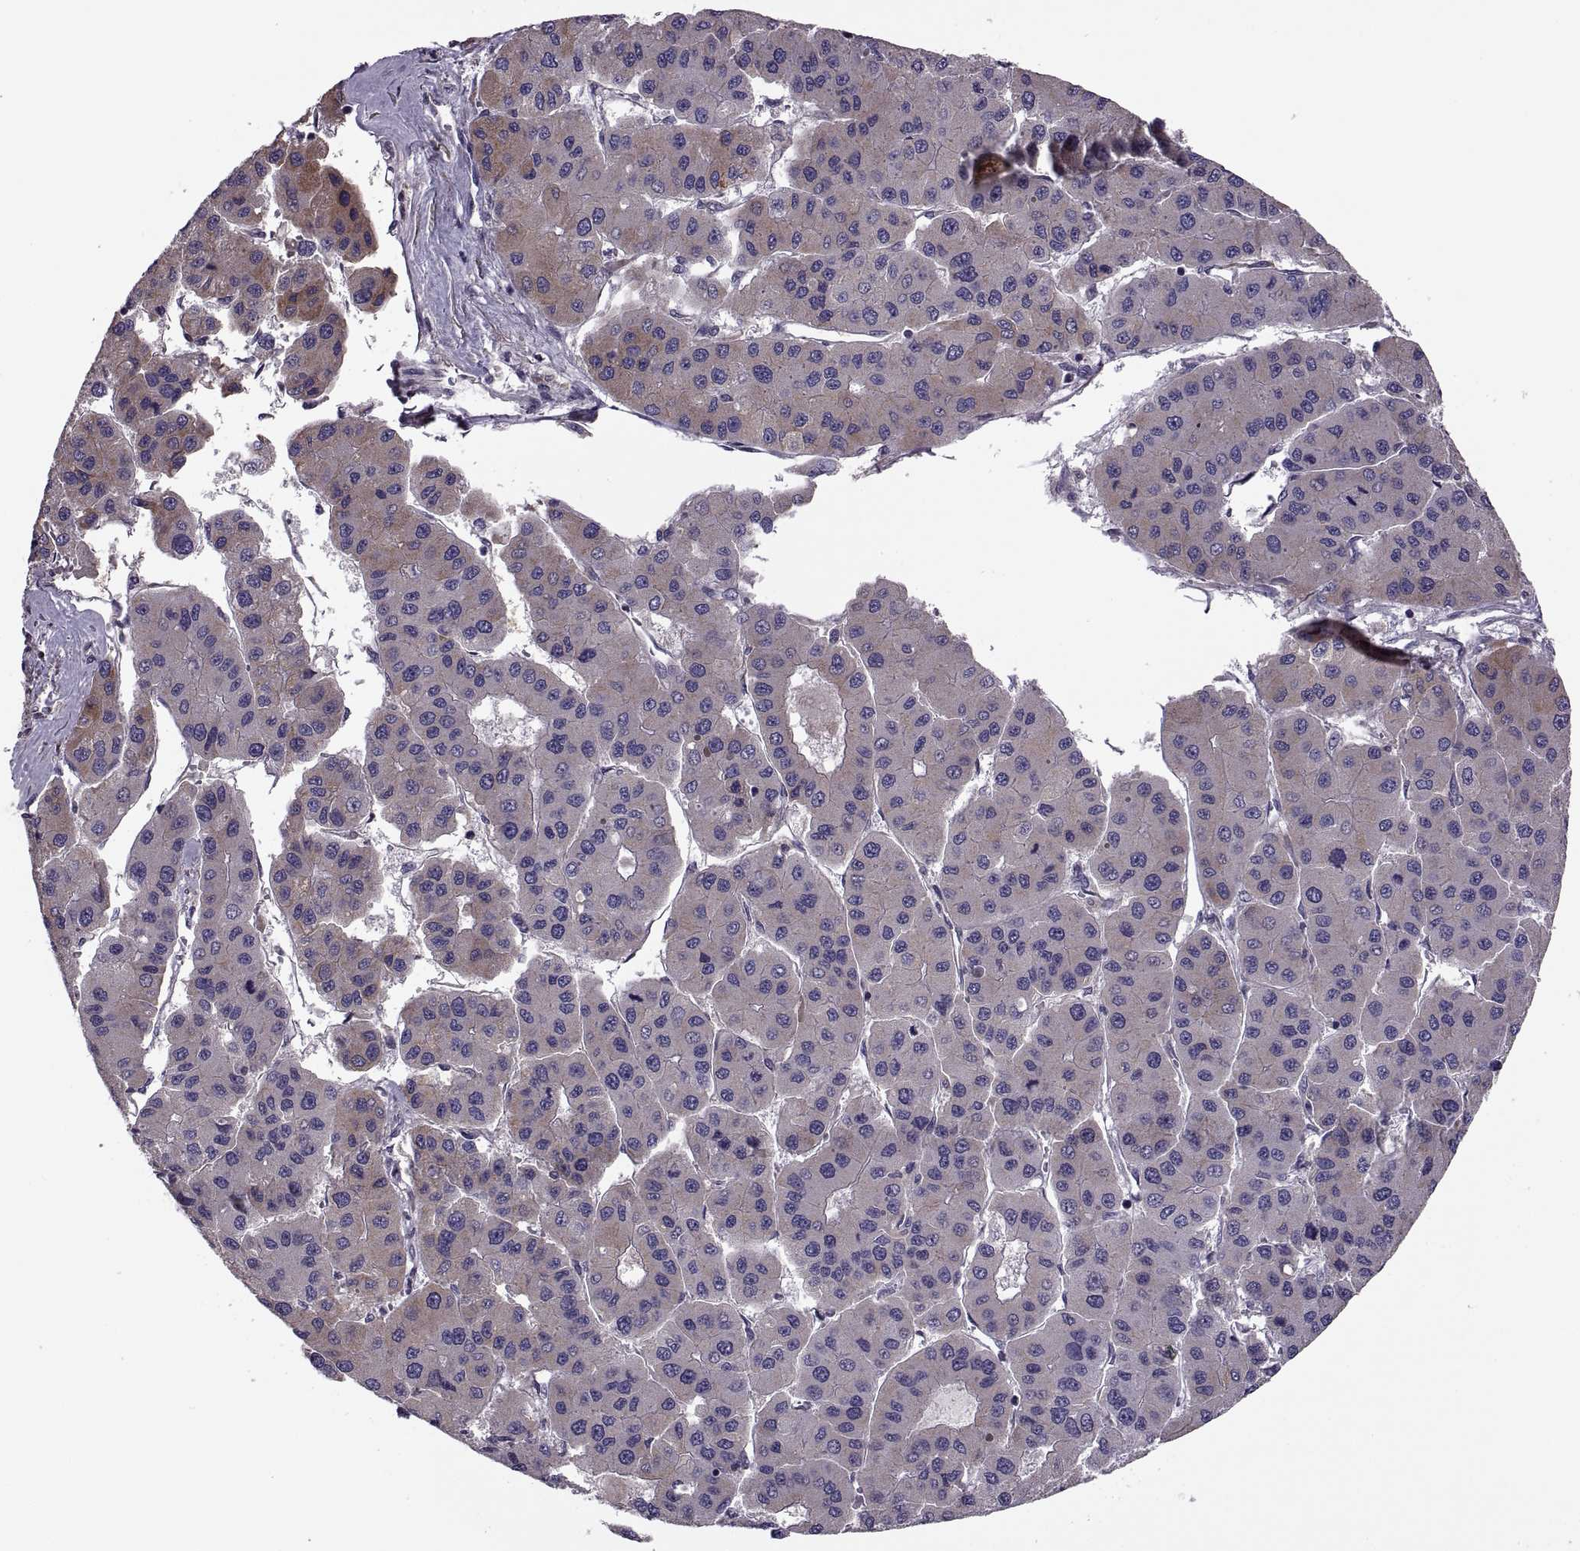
{"staining": {"intensity": "weak", "quantity": "<25%", "location": "cytoplasmic/membranous"}, "tissue": "liver cancer", "cell_type": "Tumor cells", "image_type": "cancer", "snomed": [{"axis": "morphology", "description": "Carcinoma, Hepatocellular, NOS"}, {"axis": "topography", "description": "Liver"}], "caption": "This is a histopathology image of immunohistochemistry staining of hepatocellular carcinoma (liver), which shows no expression in tumor cells. The staining is performed using DAB brown chromogen with nuclei counter-stained in using hematoxylin.", "gene": "LETM2", "patient": {"sex": "male", "age": 73}}